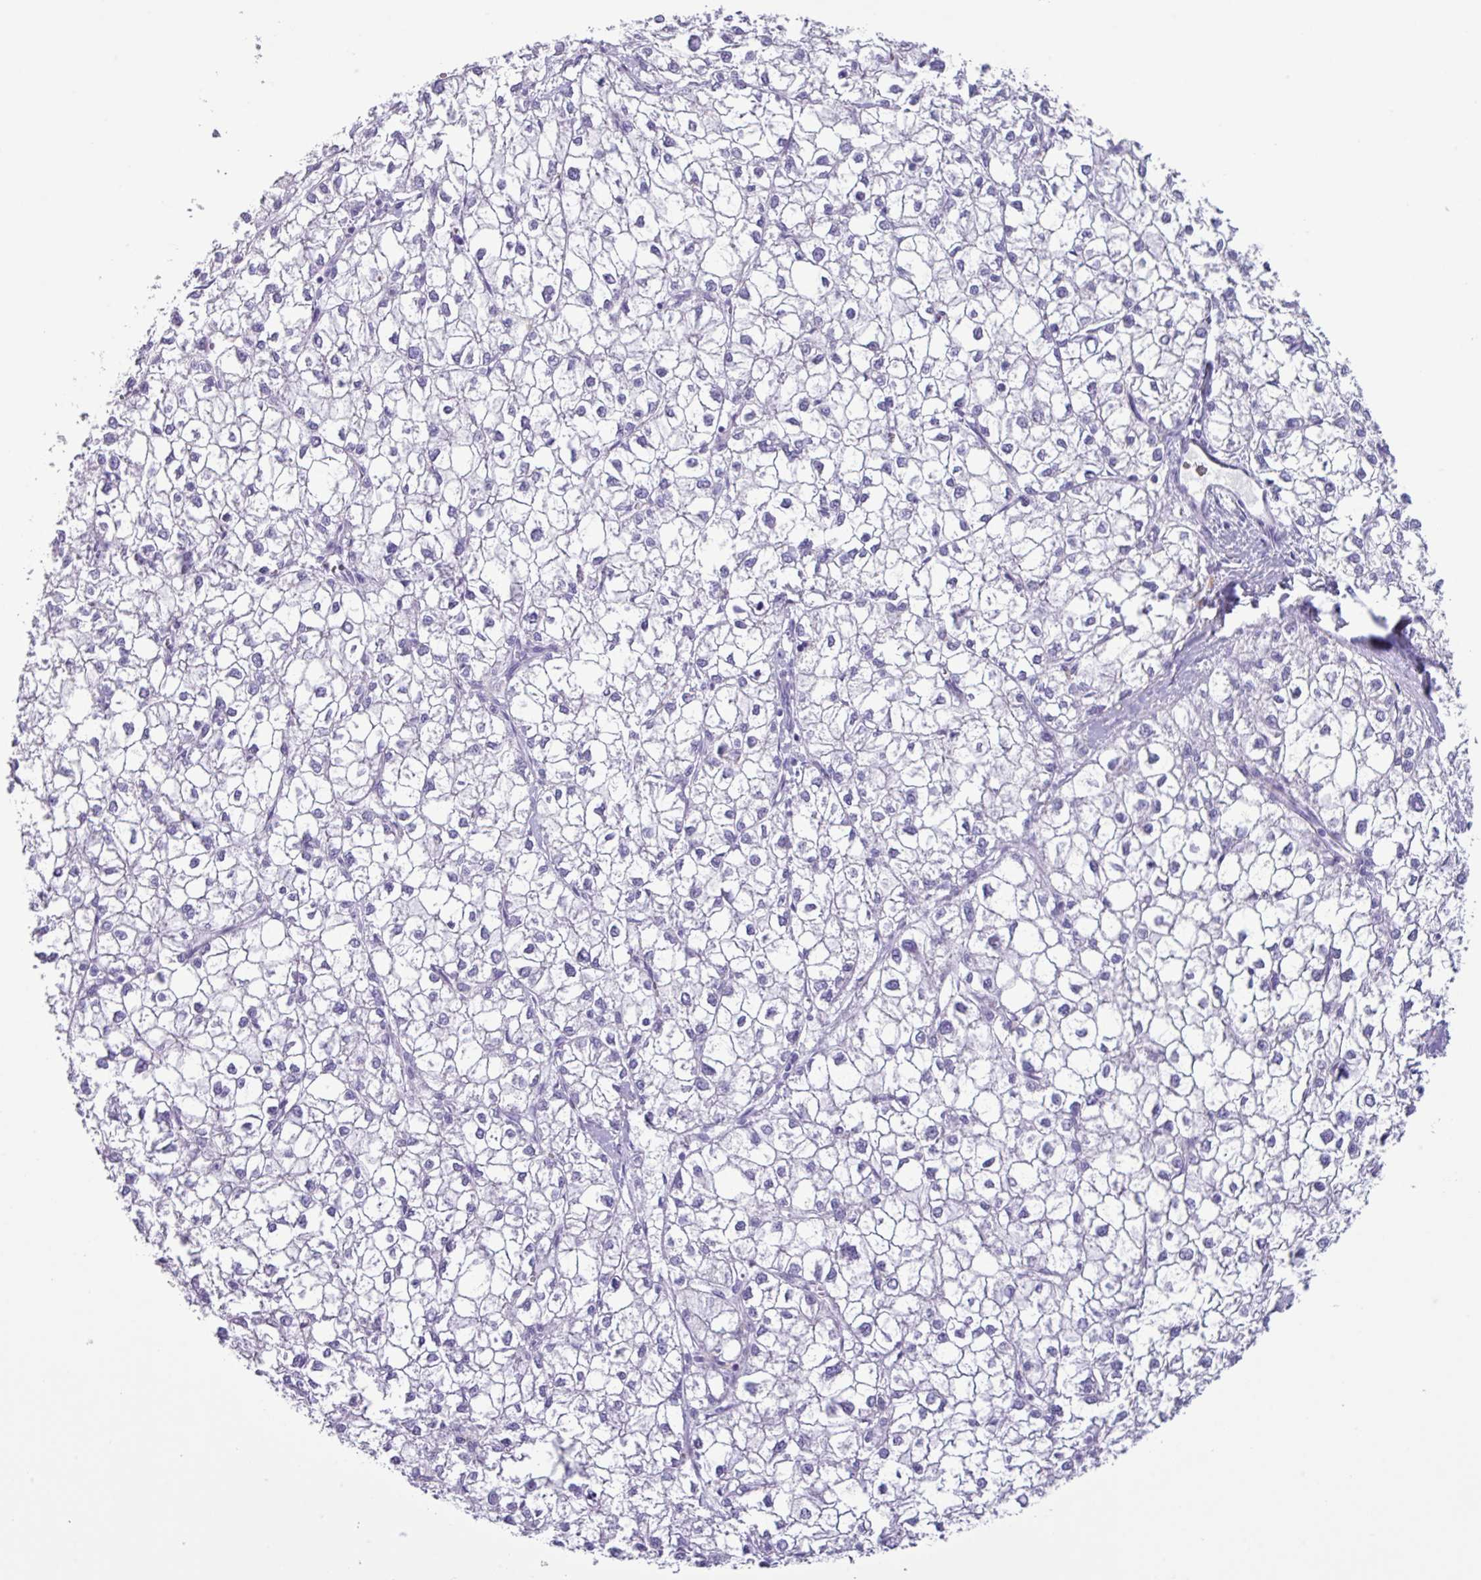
{"staining": {"intensity": "negative", "quantity": "none", "location": "none"}, "tissue": "liver cancer", "cell_type": "Tumor cells", "image_type": "cancer", "snomed": [{"axis": "morphology", "description": "Carcinoma, Hepatocellular, NOS"}, {"axis": "topography", "description": "Liver"}], "caption": "Human liver hepatocellular carcinoma stained for a protein using immunohistochemistry (IHC) reveals no staining in tumor cells.", "gene": "AGO3", "patient": {"sex": "female", "age": 43}}